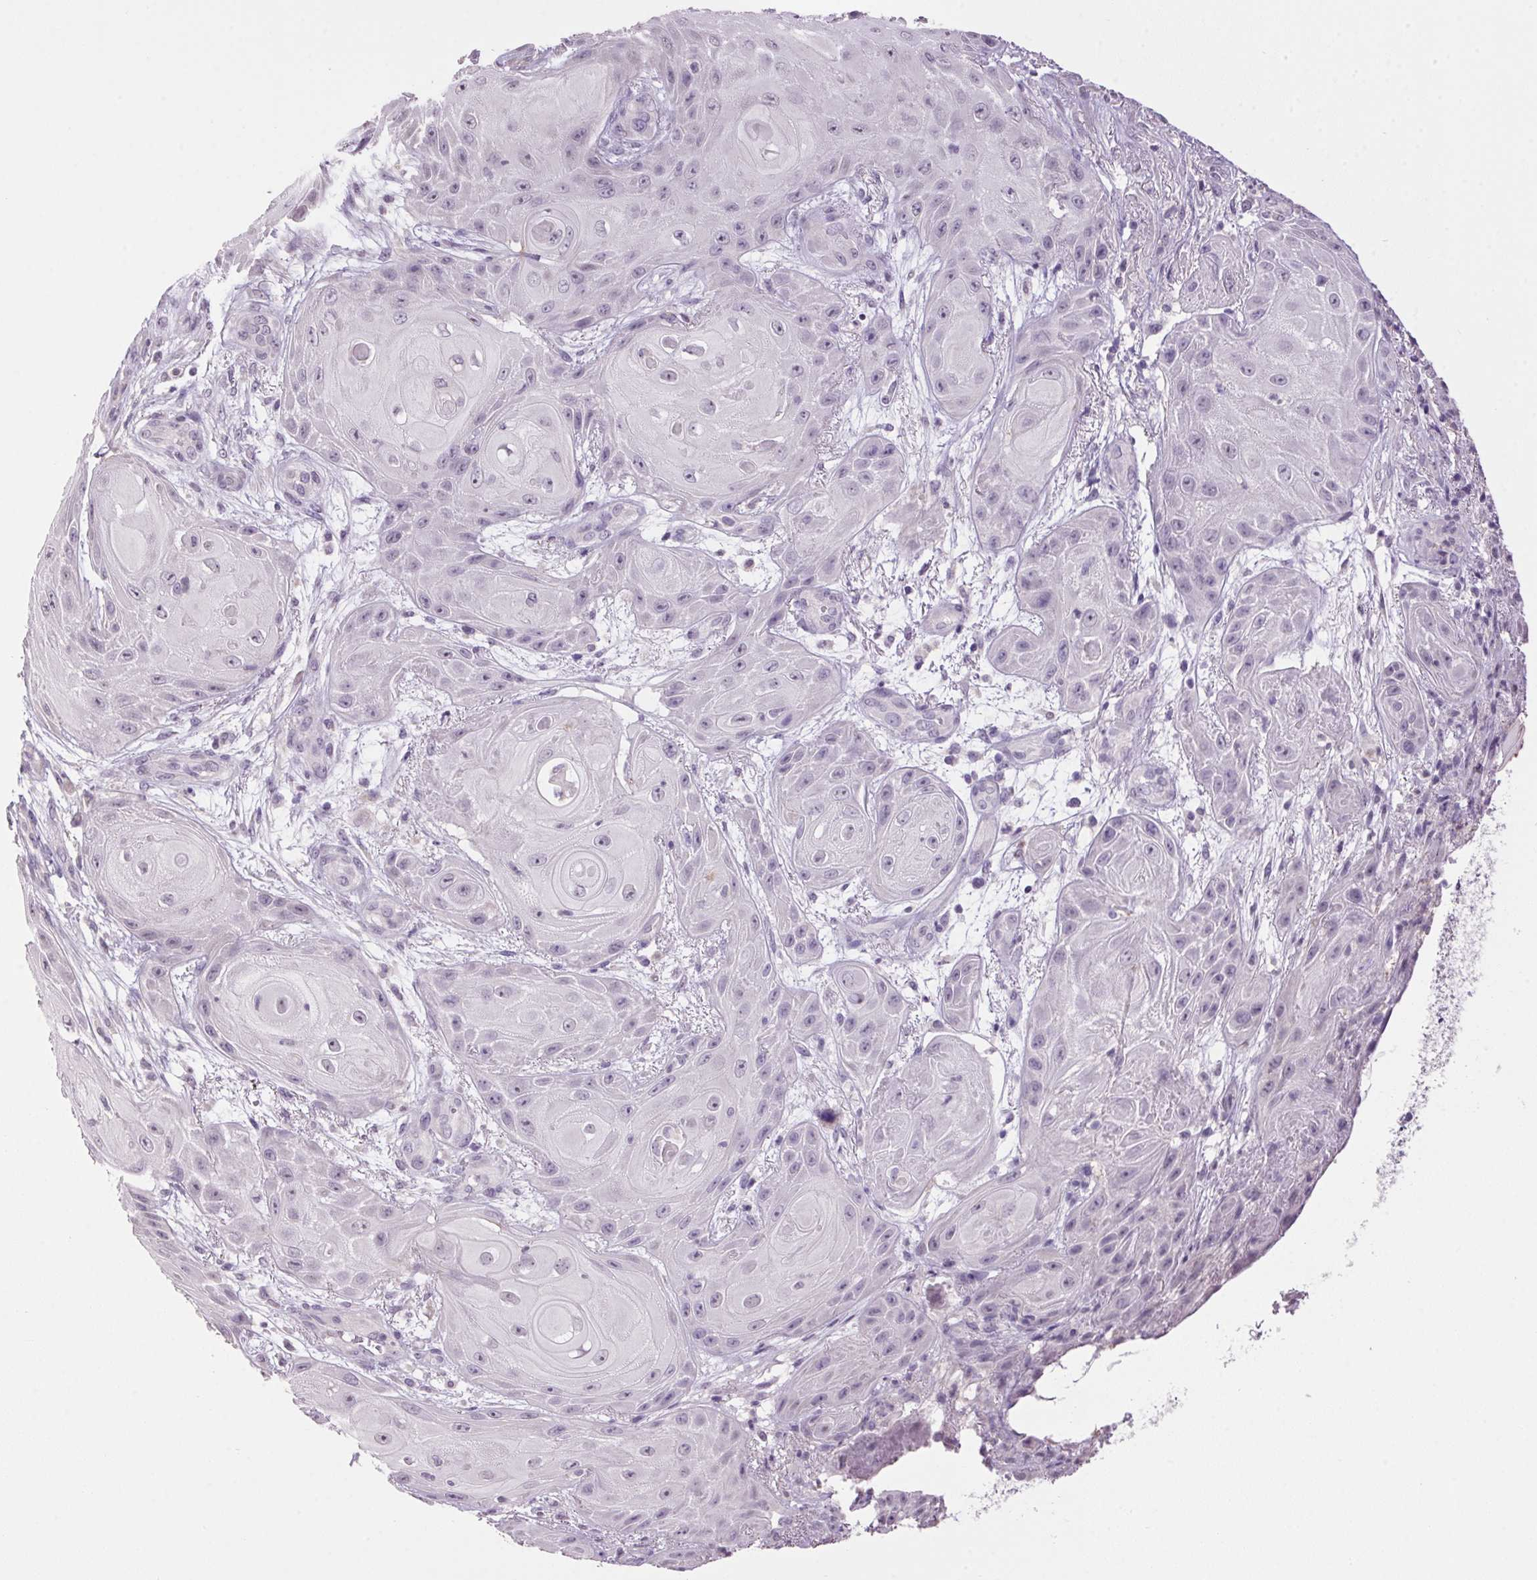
{"staining": {"intensity": "weak", "quantity": "<25%", "location": "nuclear"}, "tissue": "skin cancer", "cell_type": "Tumor cells", "image_type": "cancer", "snomed": [{"axis": "morphology", "description": "Squamous cell carcinoma, NOS"}, {"axis": "topography", "description": "Skin"}], "caption": "A histopathology image of human skin squamous cell carcinoma is negative for staining in tumor cells.", "gene": "VWA3B", "patient": {"sex": "male", "age": 62}}